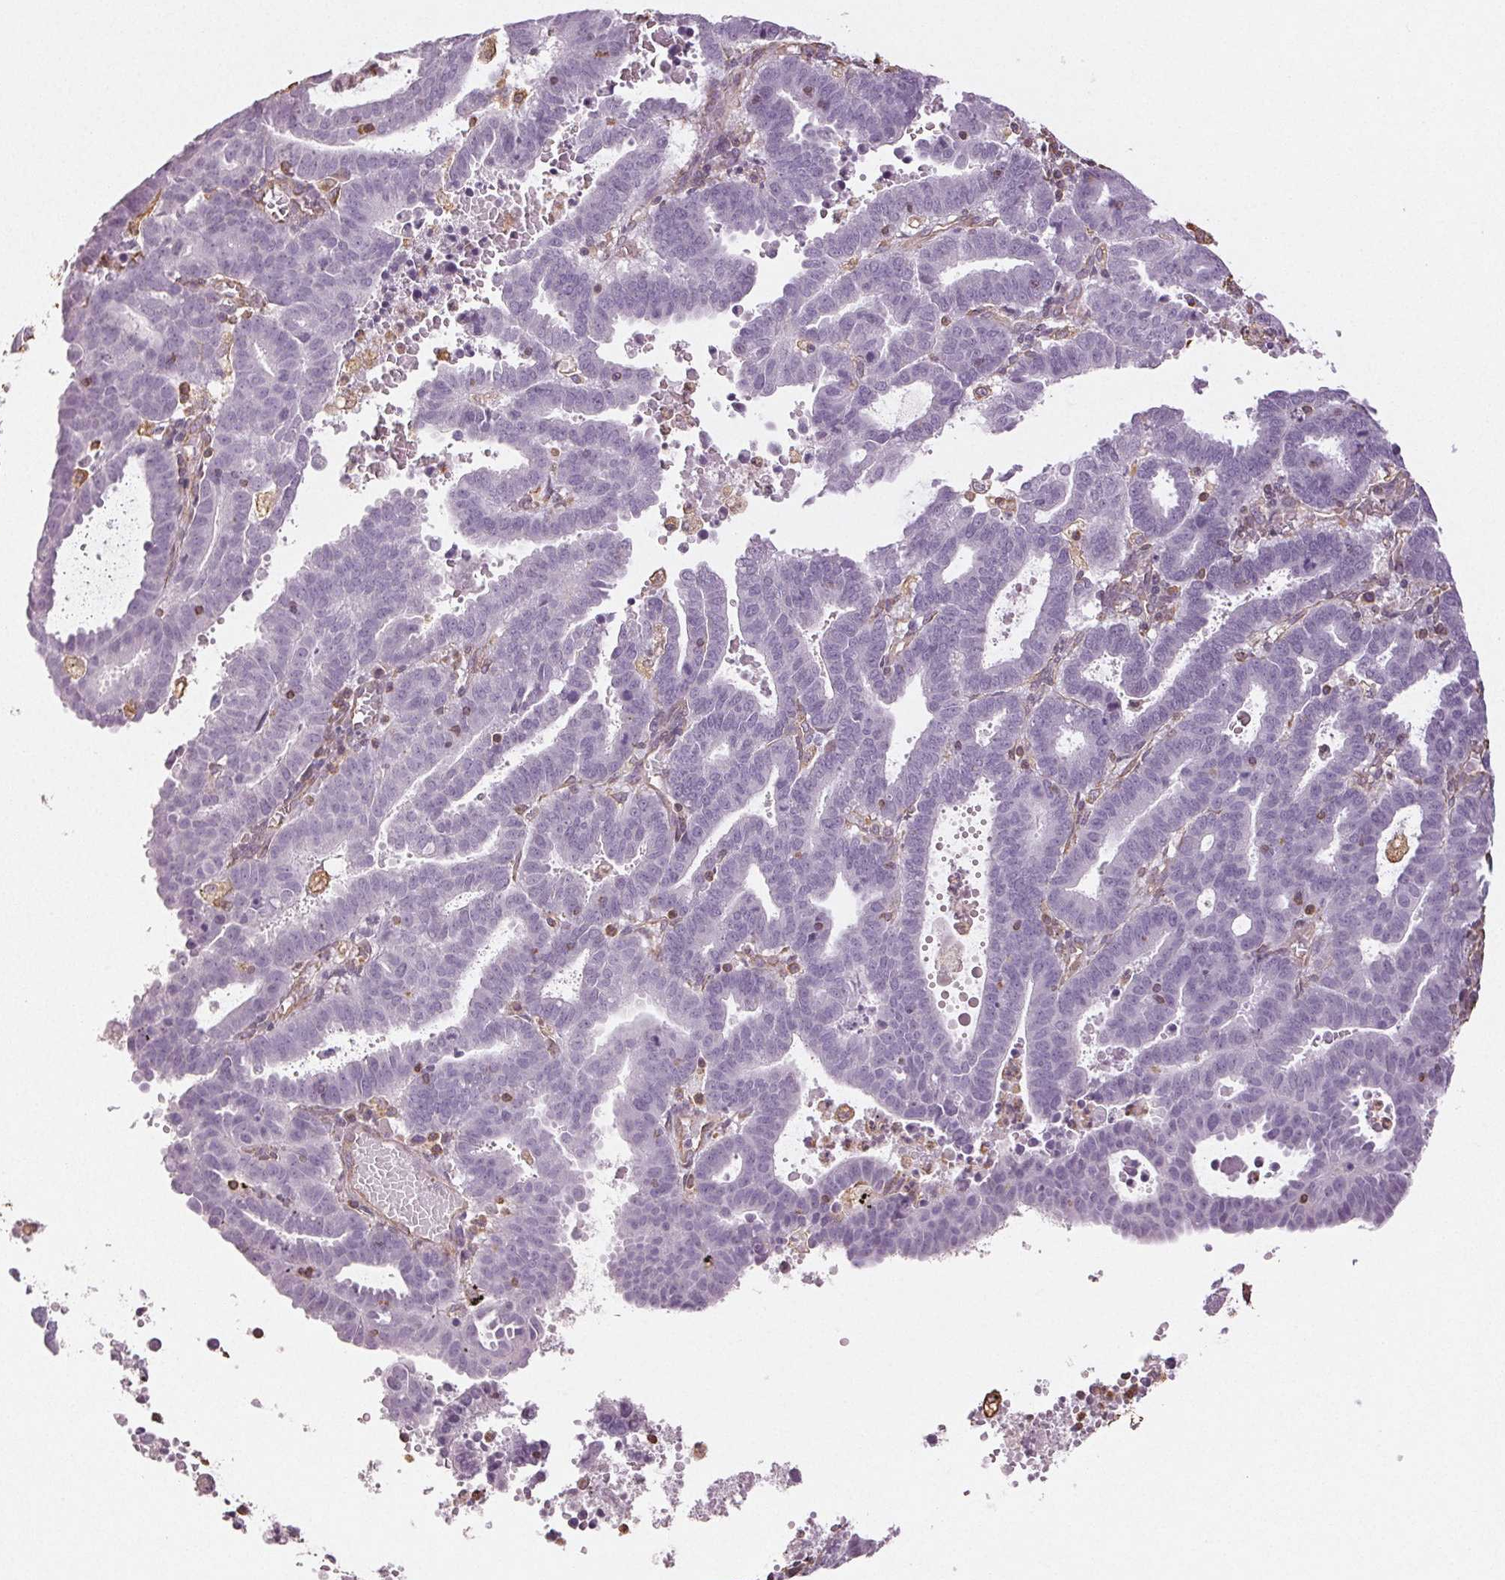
{"staining": {"intensity": "negative", "quantity": "none", "location": "none"}, "tissue": "endometrial cancer", "cell_type": "Tumor cells", "image_type": "cancer", "snomed": [{"axis": "morphology", "description": "Adenocarcinoma, NOS"}, {"axis": "topography", "description": "Uterus"}], "caption": "Tumor cells show no significant protein expression in adenocarcinoma (endometrial). (DAB immunohistochemistry visualized using brightfield microscopy, high magnification).", "gene": "COL7A1", "patient": {"sex": "female", "age": 83}}